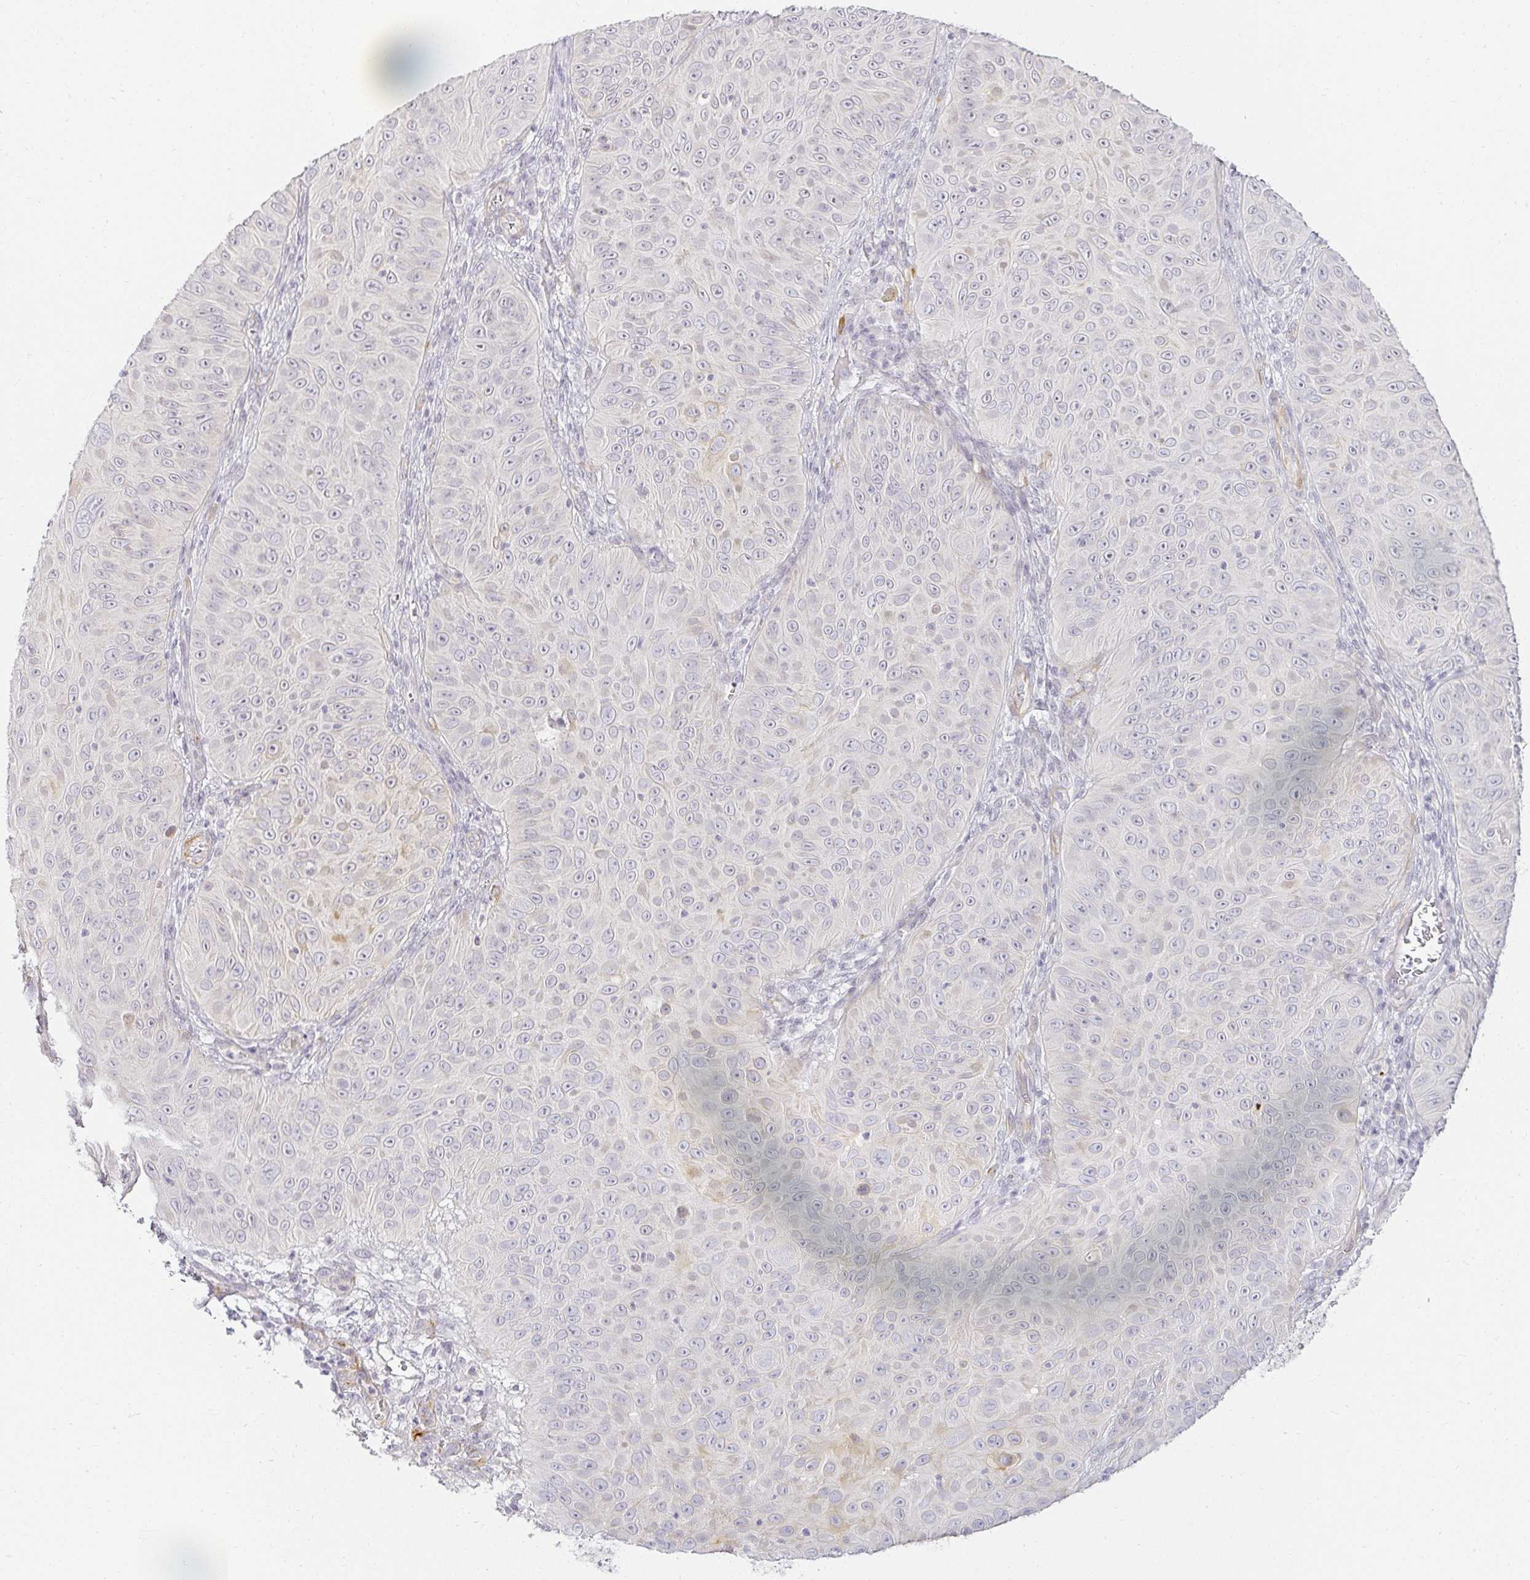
{"staining": {"intensity": "negative", "quantity": "none", "location": "none"}, "tissue": "skin cancer", "cell_type": "Tumor cells", "image_type": "cancer", "snomed": [{"axis": "morphology", "description": "Squamous cell carcinoma, NOS"}, {"axis": "topography", "description": "Skin"}], "caption": "Micrograph shows no significant protein expression in tumor cells of squamous cell carcinoma (skin).", "gene": "ACAN", "patient": {"sex": "male", "age": 82}}